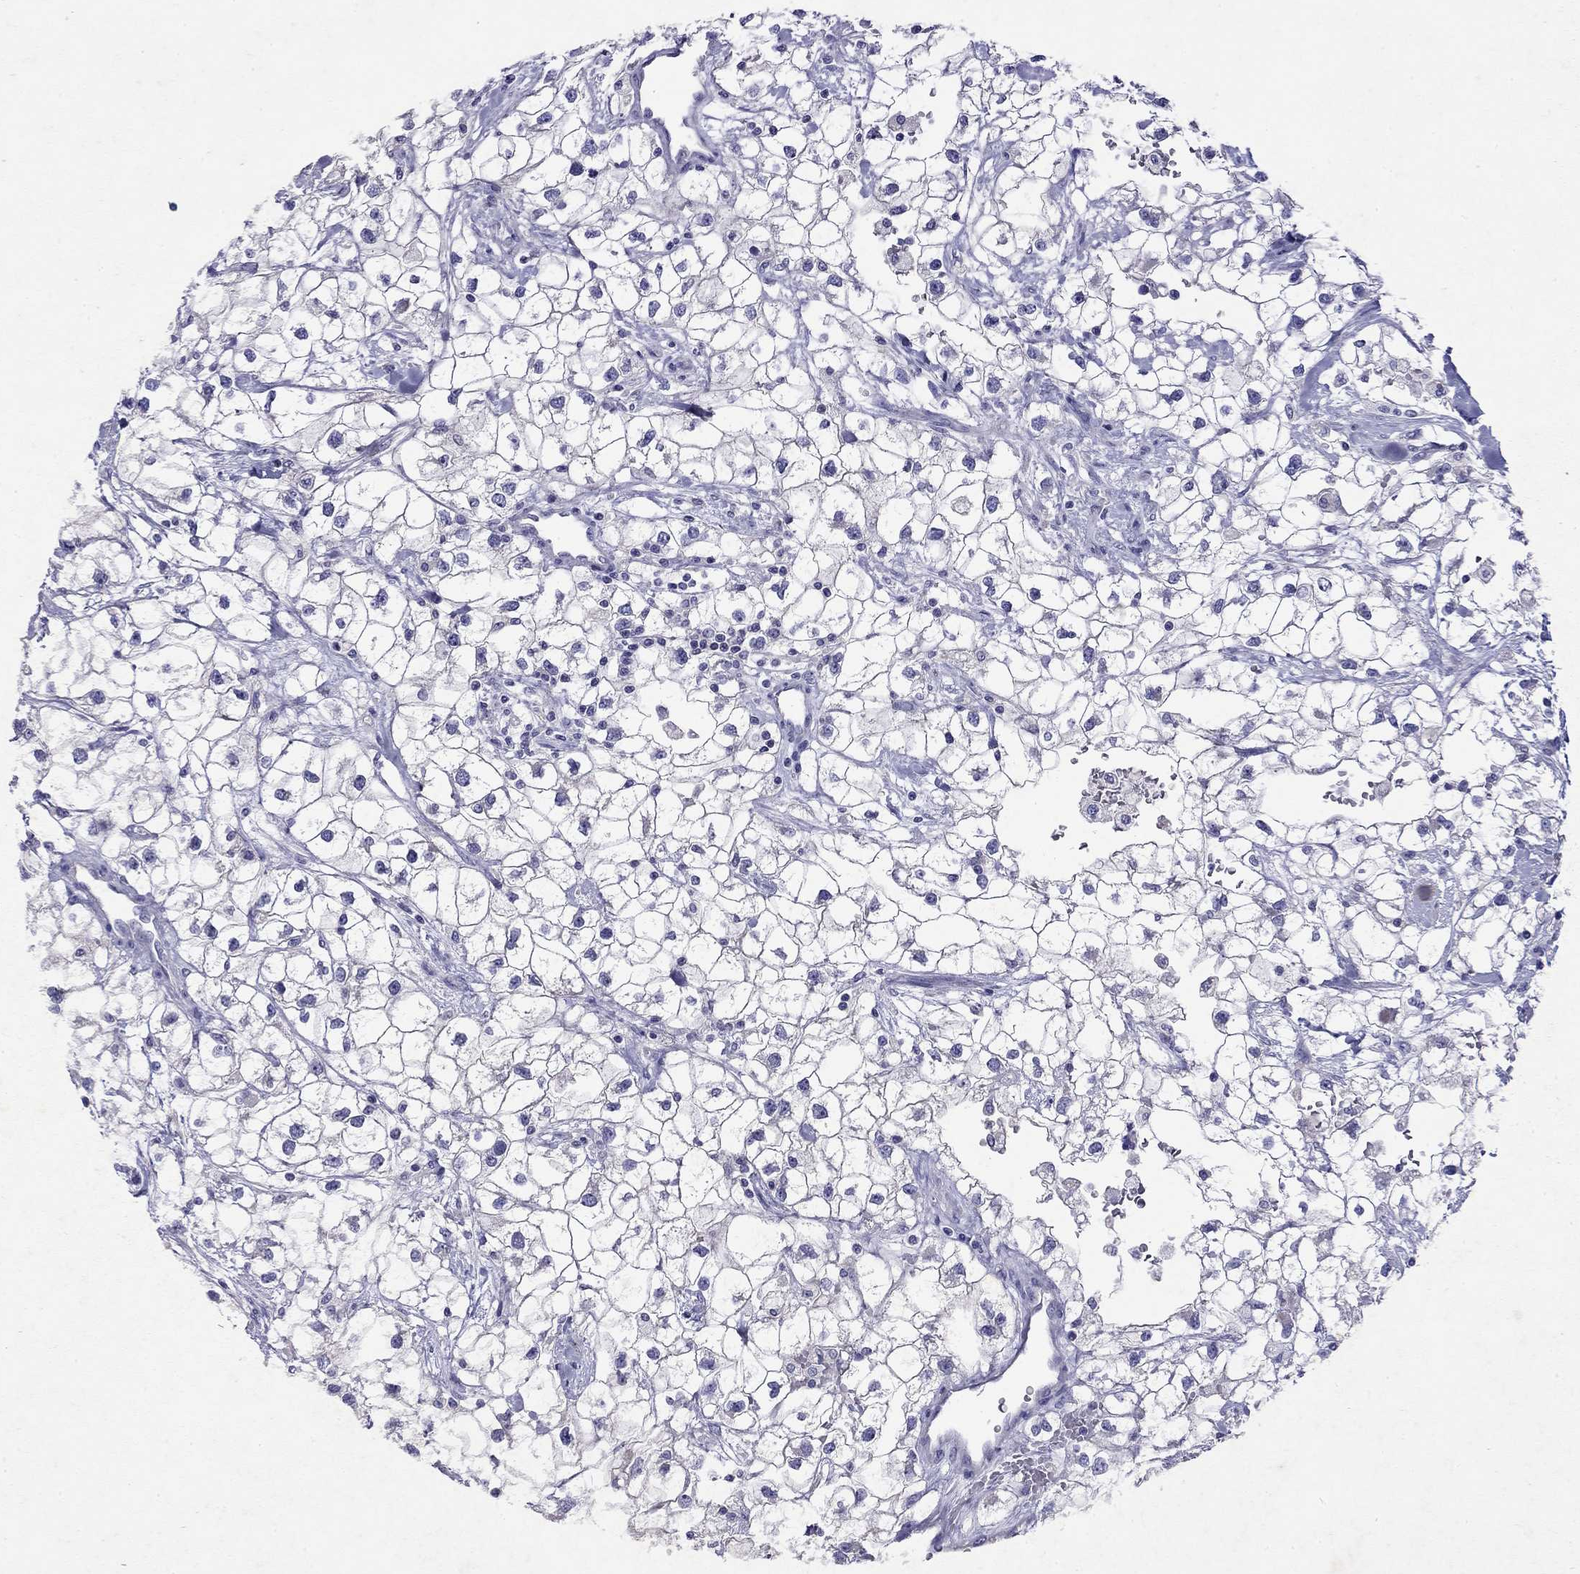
{"staining": {"intensity": "negative", "quantity": "none", "location": "none"}, "tissue": "renal cancer", "cell_type": "Tumor cells", "image_type": "cancer", "snomed": [{"axis": "morphology", "description": "Adenocarcinoma, NOS"}, {"axis": "topography", "description": "Kidney"}], "caption": "Immunohistochemistry (IHC) micrograph of neoplastic tissue: human renal adenocarcinoma stained with DAB (3,3'-diaminobenzidine) reveals no significant protein staining in tumor cells. Brightfield microscopy of IHC stained with DAB (brown) and hematoxylin (blue), captured at high magnification.", "gene": "GNAT3", "patient": {"sex": "male", "age": 59}}